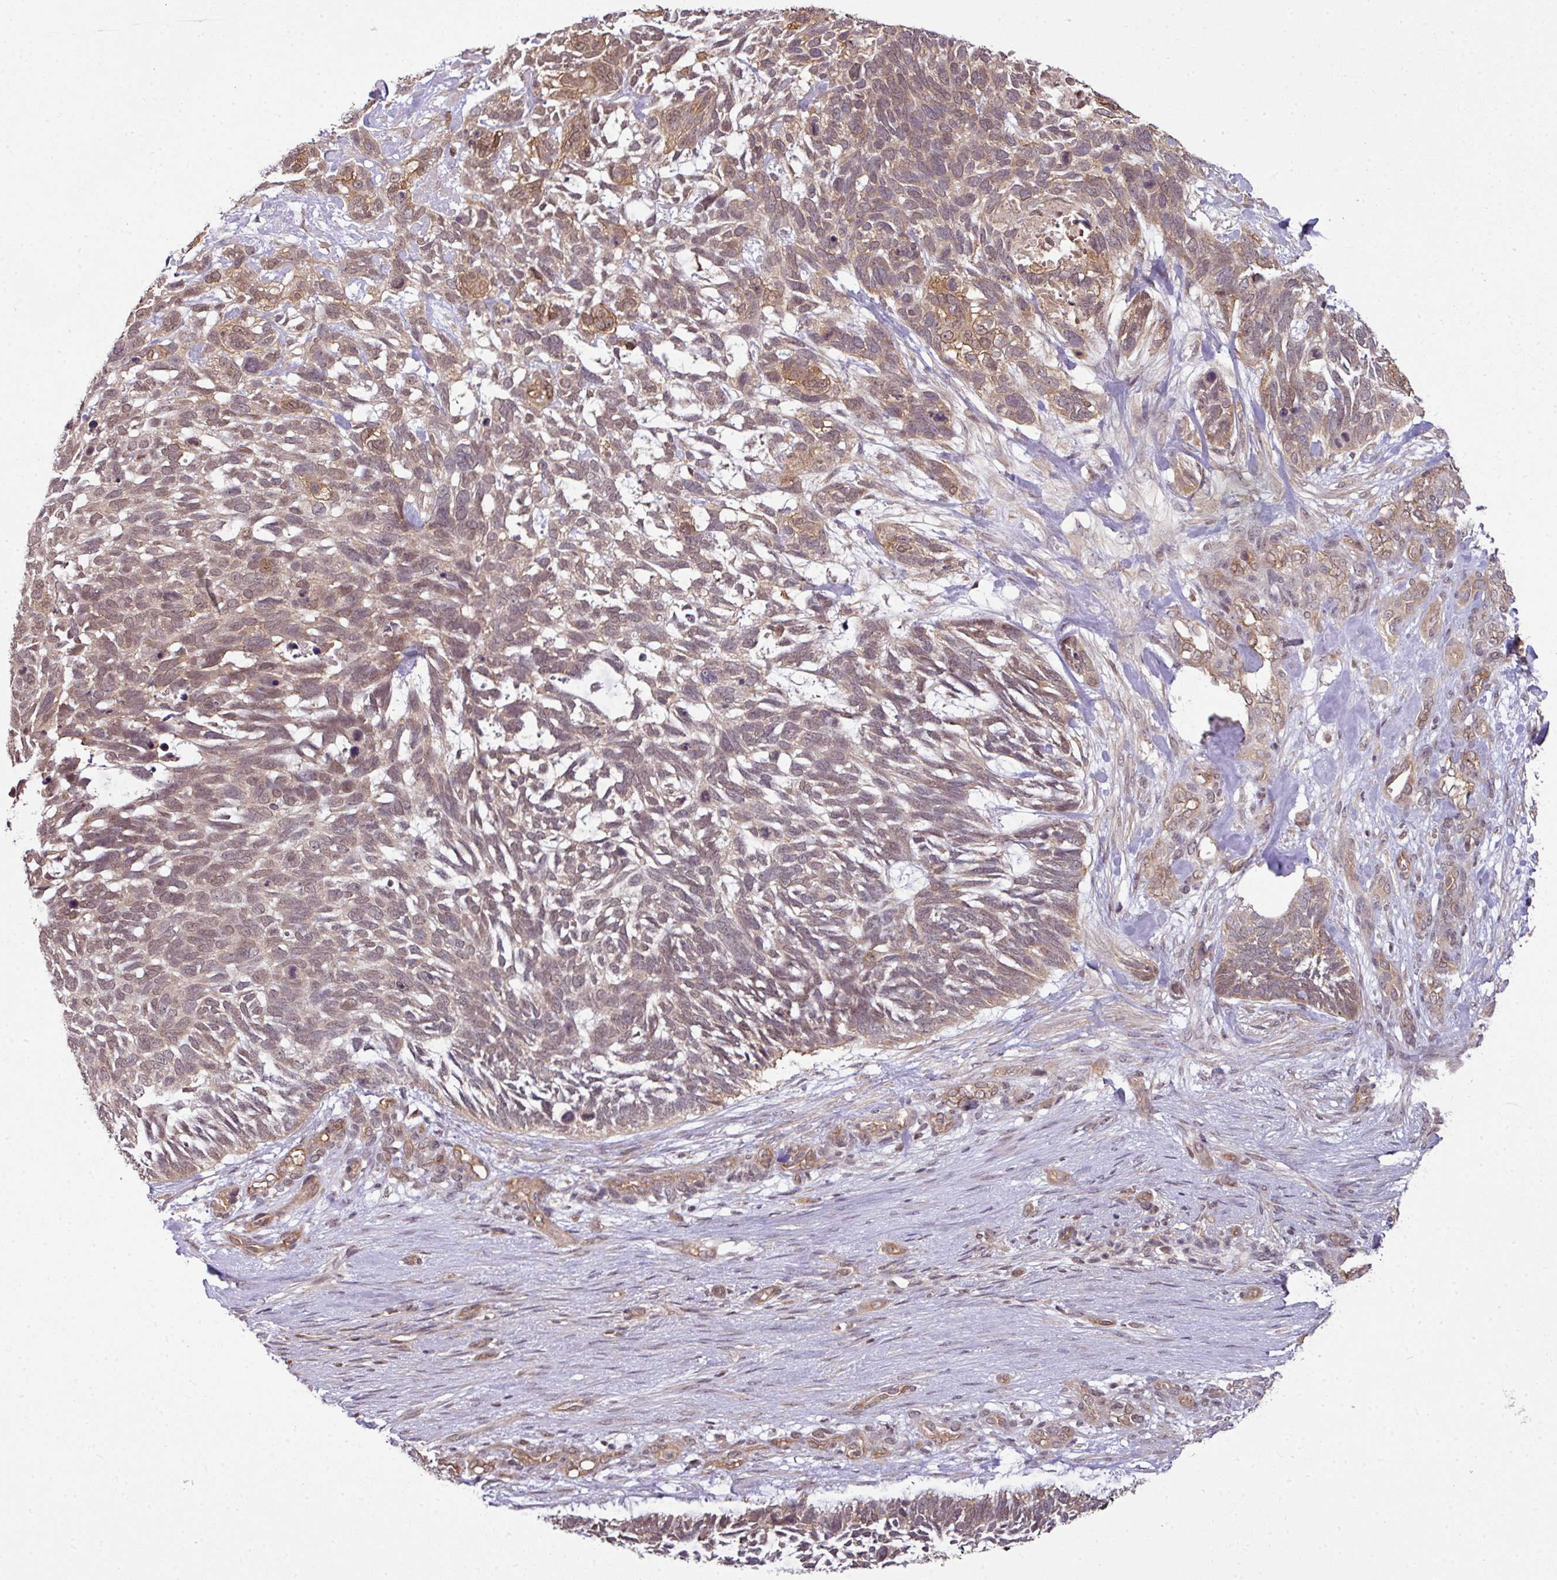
{"staining": {"intensity": "moderate", "quantity": "25%-75%", "location": "cytoplasmic/membranous"}, "tissue": "skin cancer", "cell_type": "Tumor cells", "image_type": "cancer", "snomed": [{"axis": "morphology", "description": "Basal cell carcinoma"}, {"axis": "topography", "description": "Skin"}], "caption": "Immunohistochemical staining of basal cell carcinoma (skin) shows medium levels of moderate cytoplasmic/membranous positivity in approximately 25%-75% of tumor cells. Nuclei are stained in blue.", "gene": "ANKRD18A", "patient": {"sex": "male", "age": 88}}